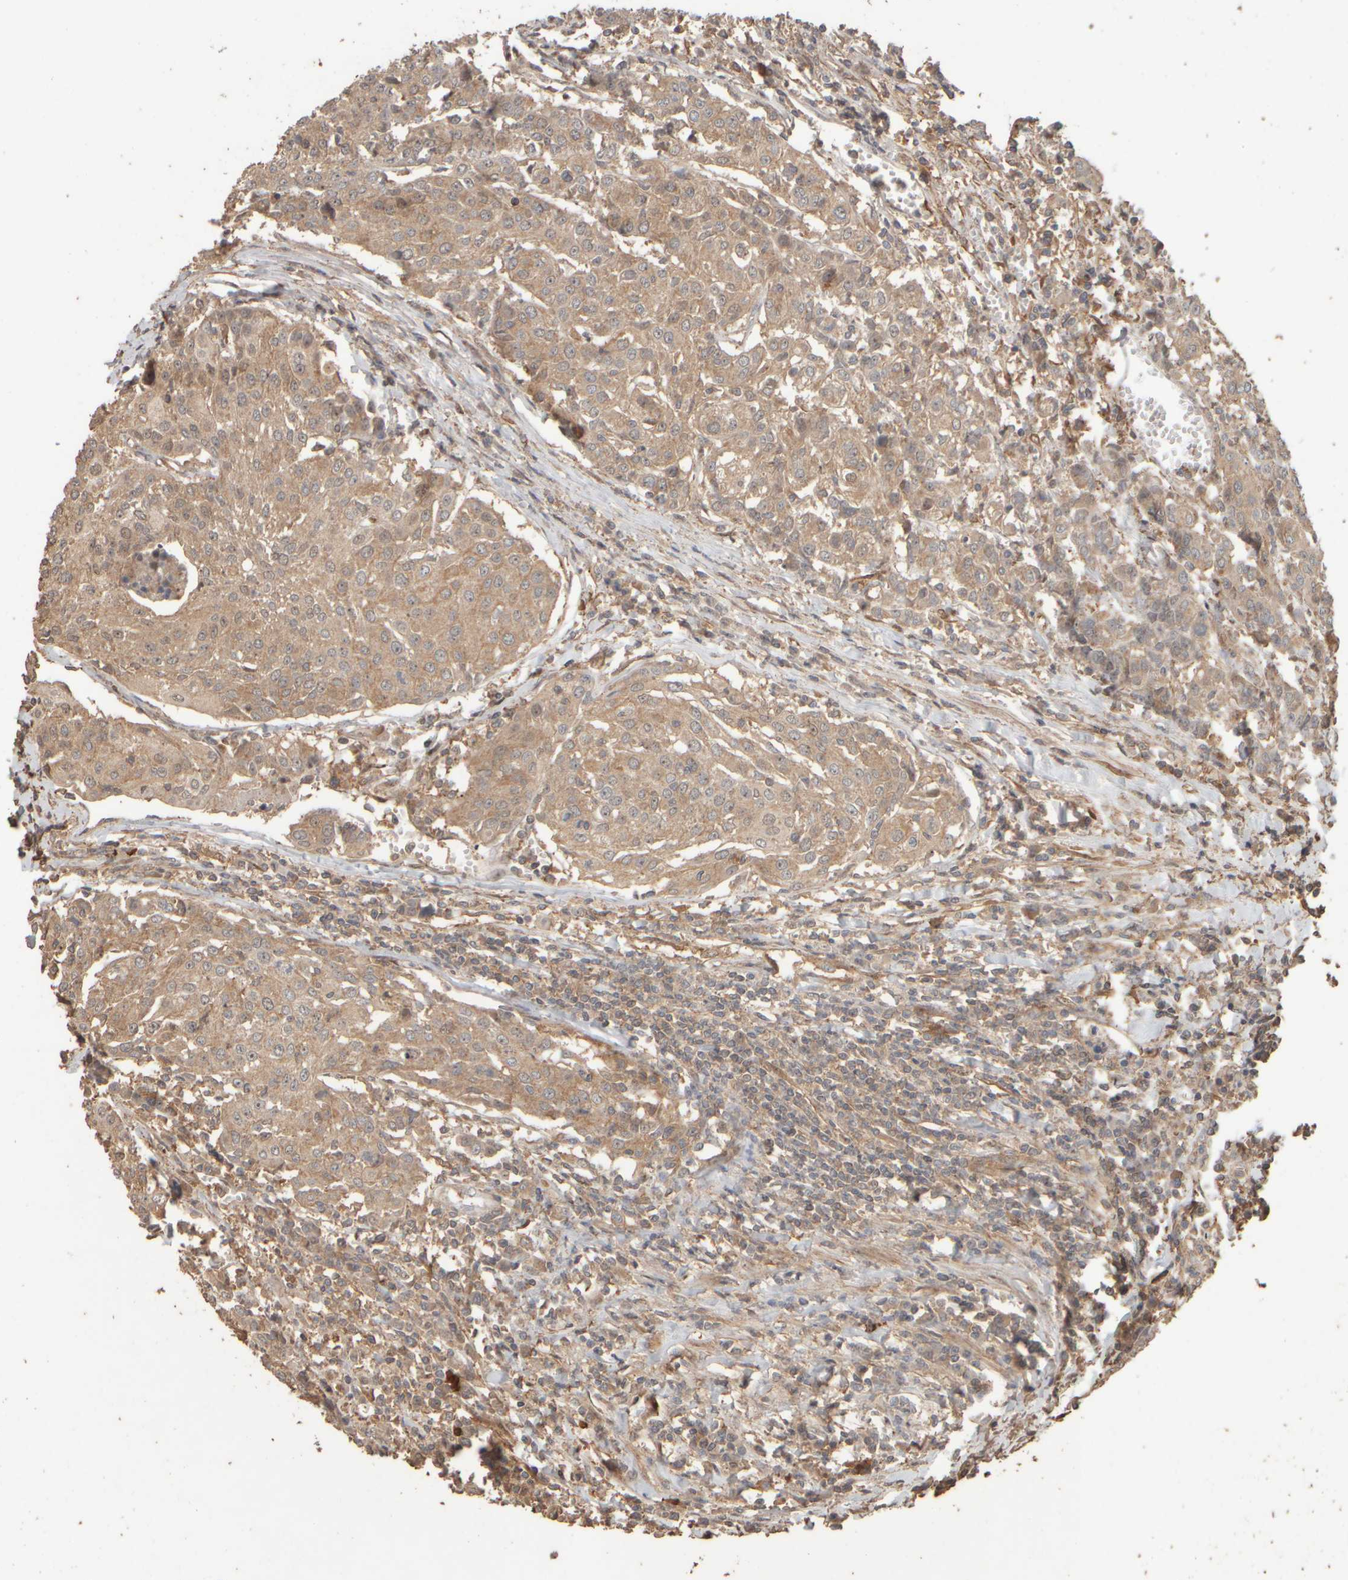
{"staining": {"intensity": "moderate", "quantity": ">75%", "location": "cytoplasmic/membranous,nuclear"}, "tissue": "urothelial cancer", "cell_type": "Tumor cells", "image_type": "cancer", "snomed": [{"axis": "morphology", "description": "Urothelial carcinoma, High grade"}, {"axis": "topography", "description": "Urinary bladder"}], "caption": "Immunohistochemical staining of human urothelial cancer exhibits medium levels of moderate cytoplasmic/membranous and nuclear protein expression in about >75% of tumor cells. Nuclei are stained in blue.", "gene": "SPHK1", "patient": {"sex": "female", "age": 85}}